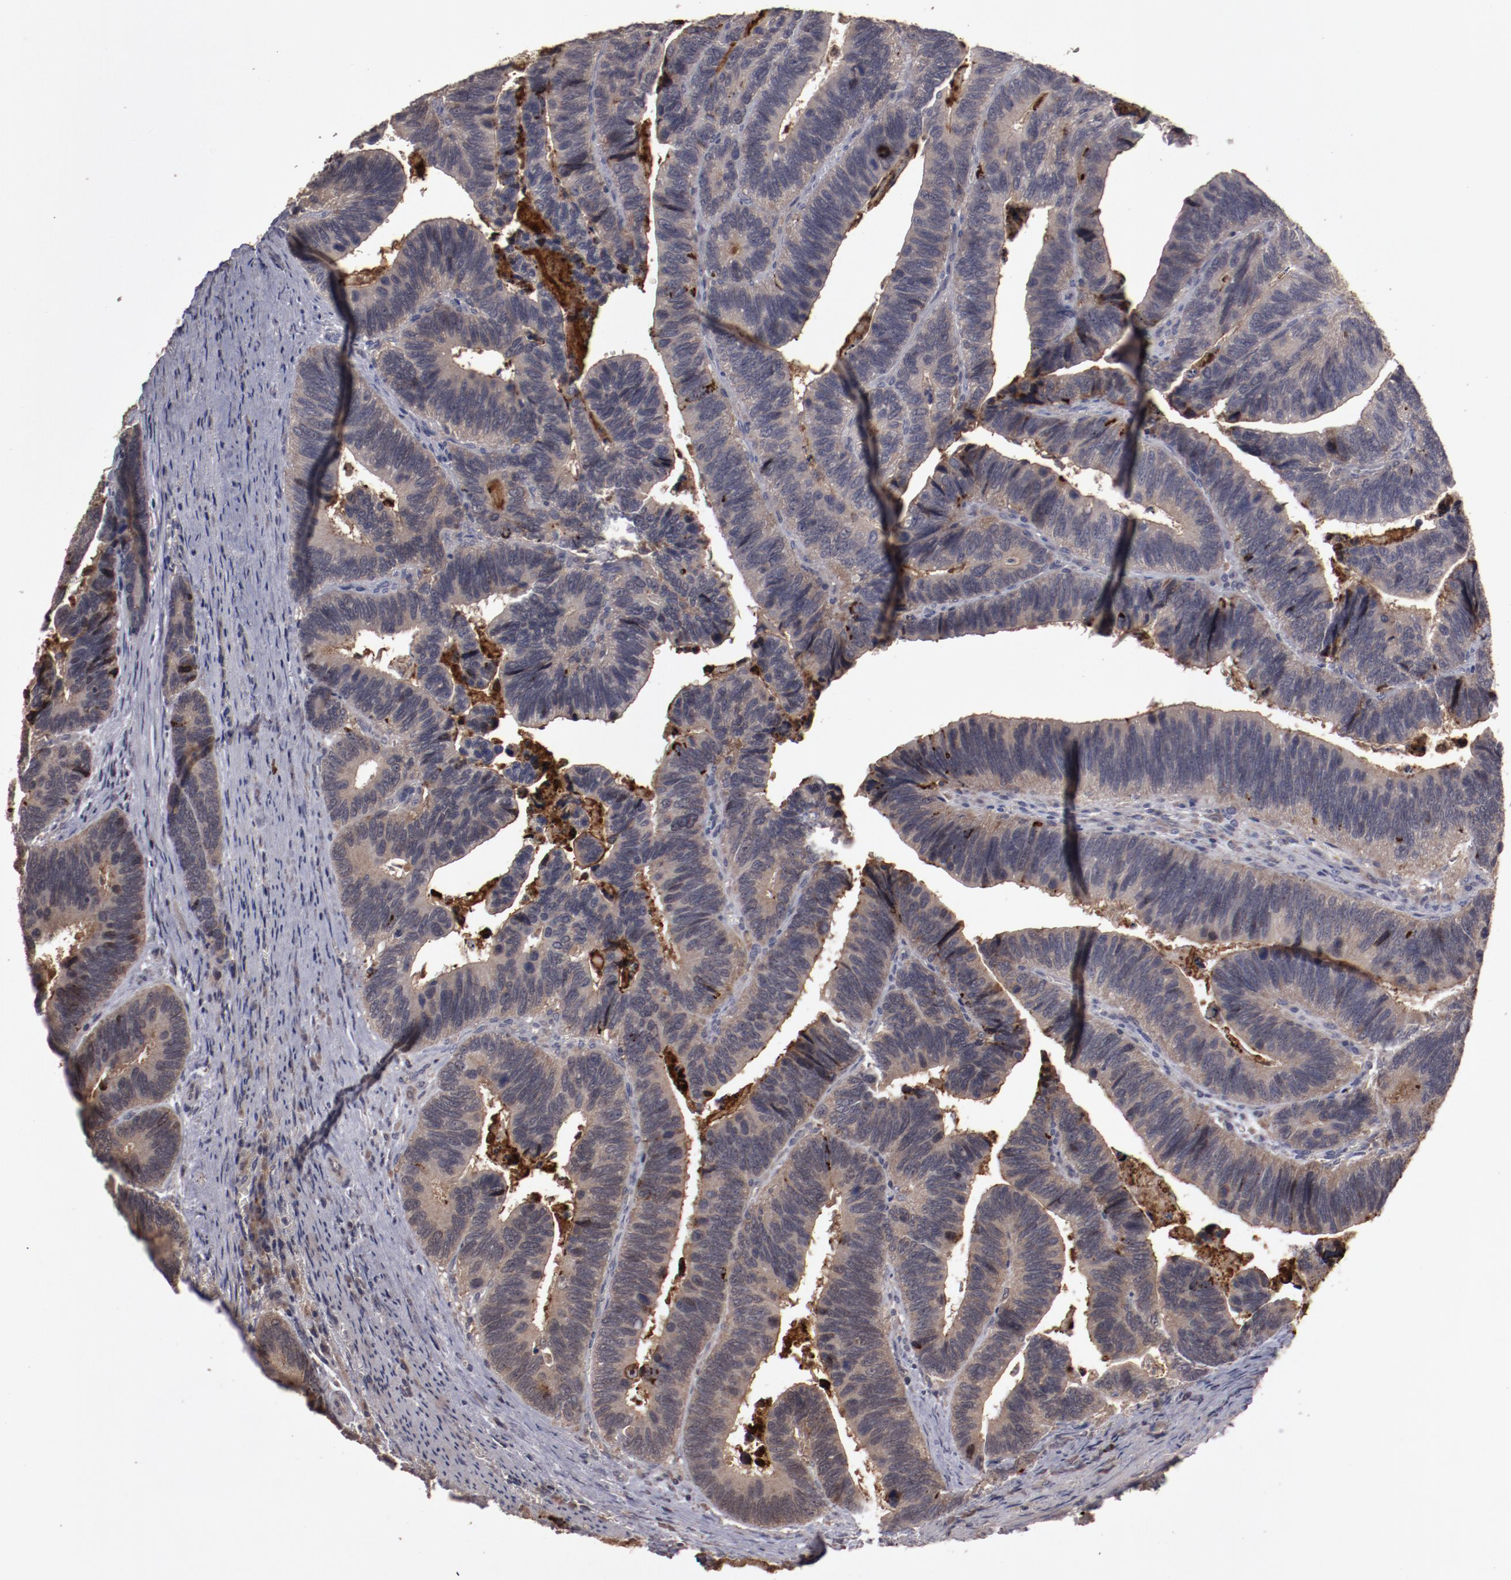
{"staining": {"intensity": "moderate", "quantity": ">75%", "location": "cytoplasmic/membranous"}, "tissue": "colorectal cancer", "cell_type": "Tumor cells", "image_type": "cancer", "snomed": [{"axis": "morphology", "description": "Adenocarcinoma, NOS"}, {"axis": "topography", "description": "Colon"}], "caption": "Adenocarcinoma (colorectal) was stained to show a protein in brown. There is medium levels of moderate cytoplasmic/membranous staining in approximately >75% of tumor cells.", "gene": "LRRC75B", "patient": {"sex": "male", "age": 72}}